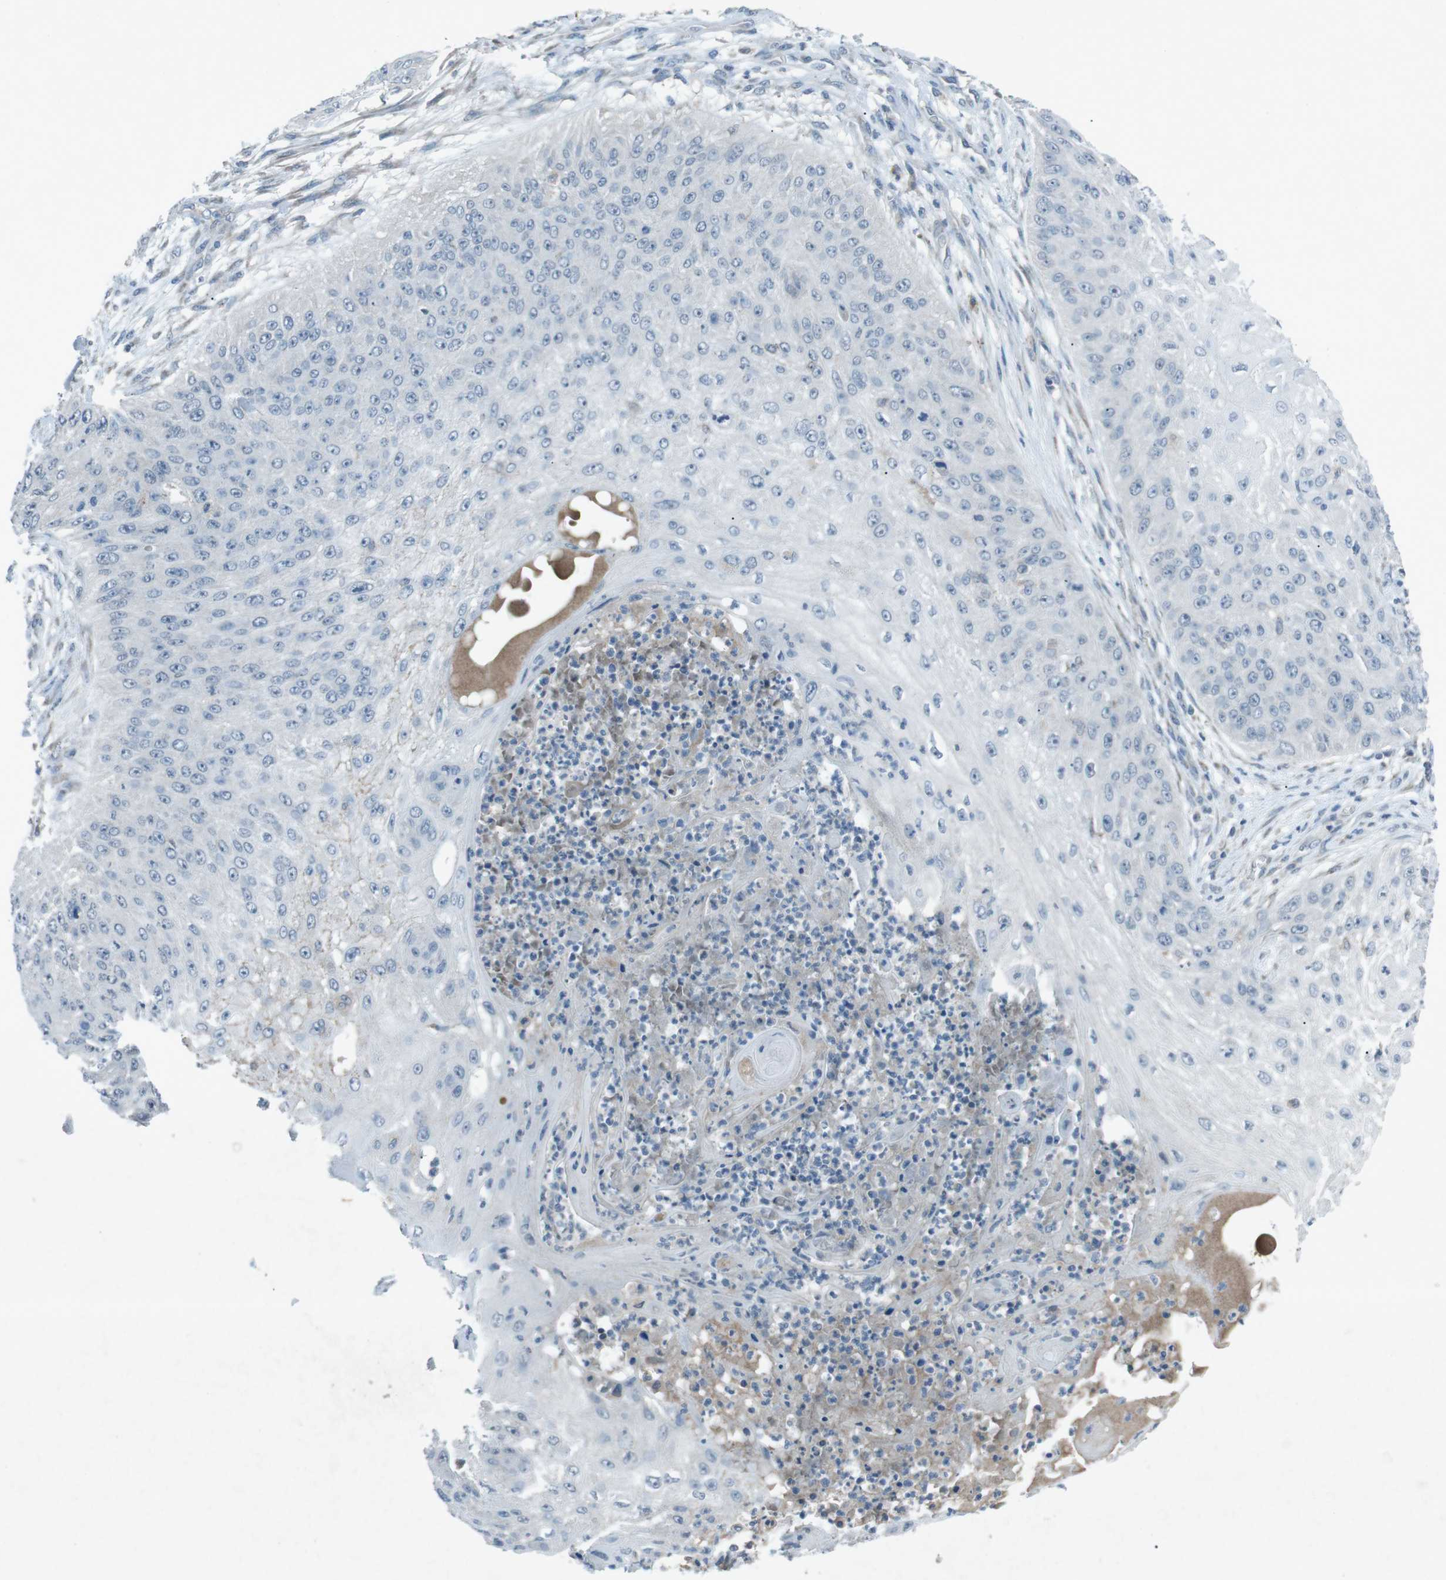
{"staining": {"intensity": "negative", "quantity": "none", "location": "none"}, "tissue": "skin cancer", "cell_type": "Tumor cells", "image_type": "cancer", "snomed": [{"axis": "morphology", "description": "Squamous cell carcinoma, NOS"}, {"axis": "topography", "description": "Skin"}], "caption": "Skin squamous cell carcinoma was stained to show a protein in brown. There is no significant staining in tumor cells. Brightfield microscopy of IHC stained with DAB (3,3'-diaminobenzidine) (brown) and hematoxylin (blue), captured at high magnification.", "gene": "FCRLA", "patient": {"sex": "female", "age": 80}}